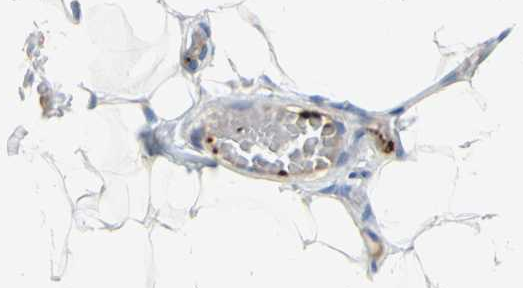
{"staining": {"intensity": "negative", "quantity": "none", "location": "none"}, "tissue": "adipose tissue", "cell_type": "Adipocytes", "image_type": "normal", "snomed": [{"axis": "morphology", "description": "Normal tissue, NOS"}, {"axis": "topography", "description": "Soft tissue"}], "caption": "High power microscopy photomicrograph of an IHC micrograph of normal adipose tissue, revealing no significant staining in adipocytes.", "gene": "ENSG00000288796", "patient": {"sex": "male", "age": 26}}